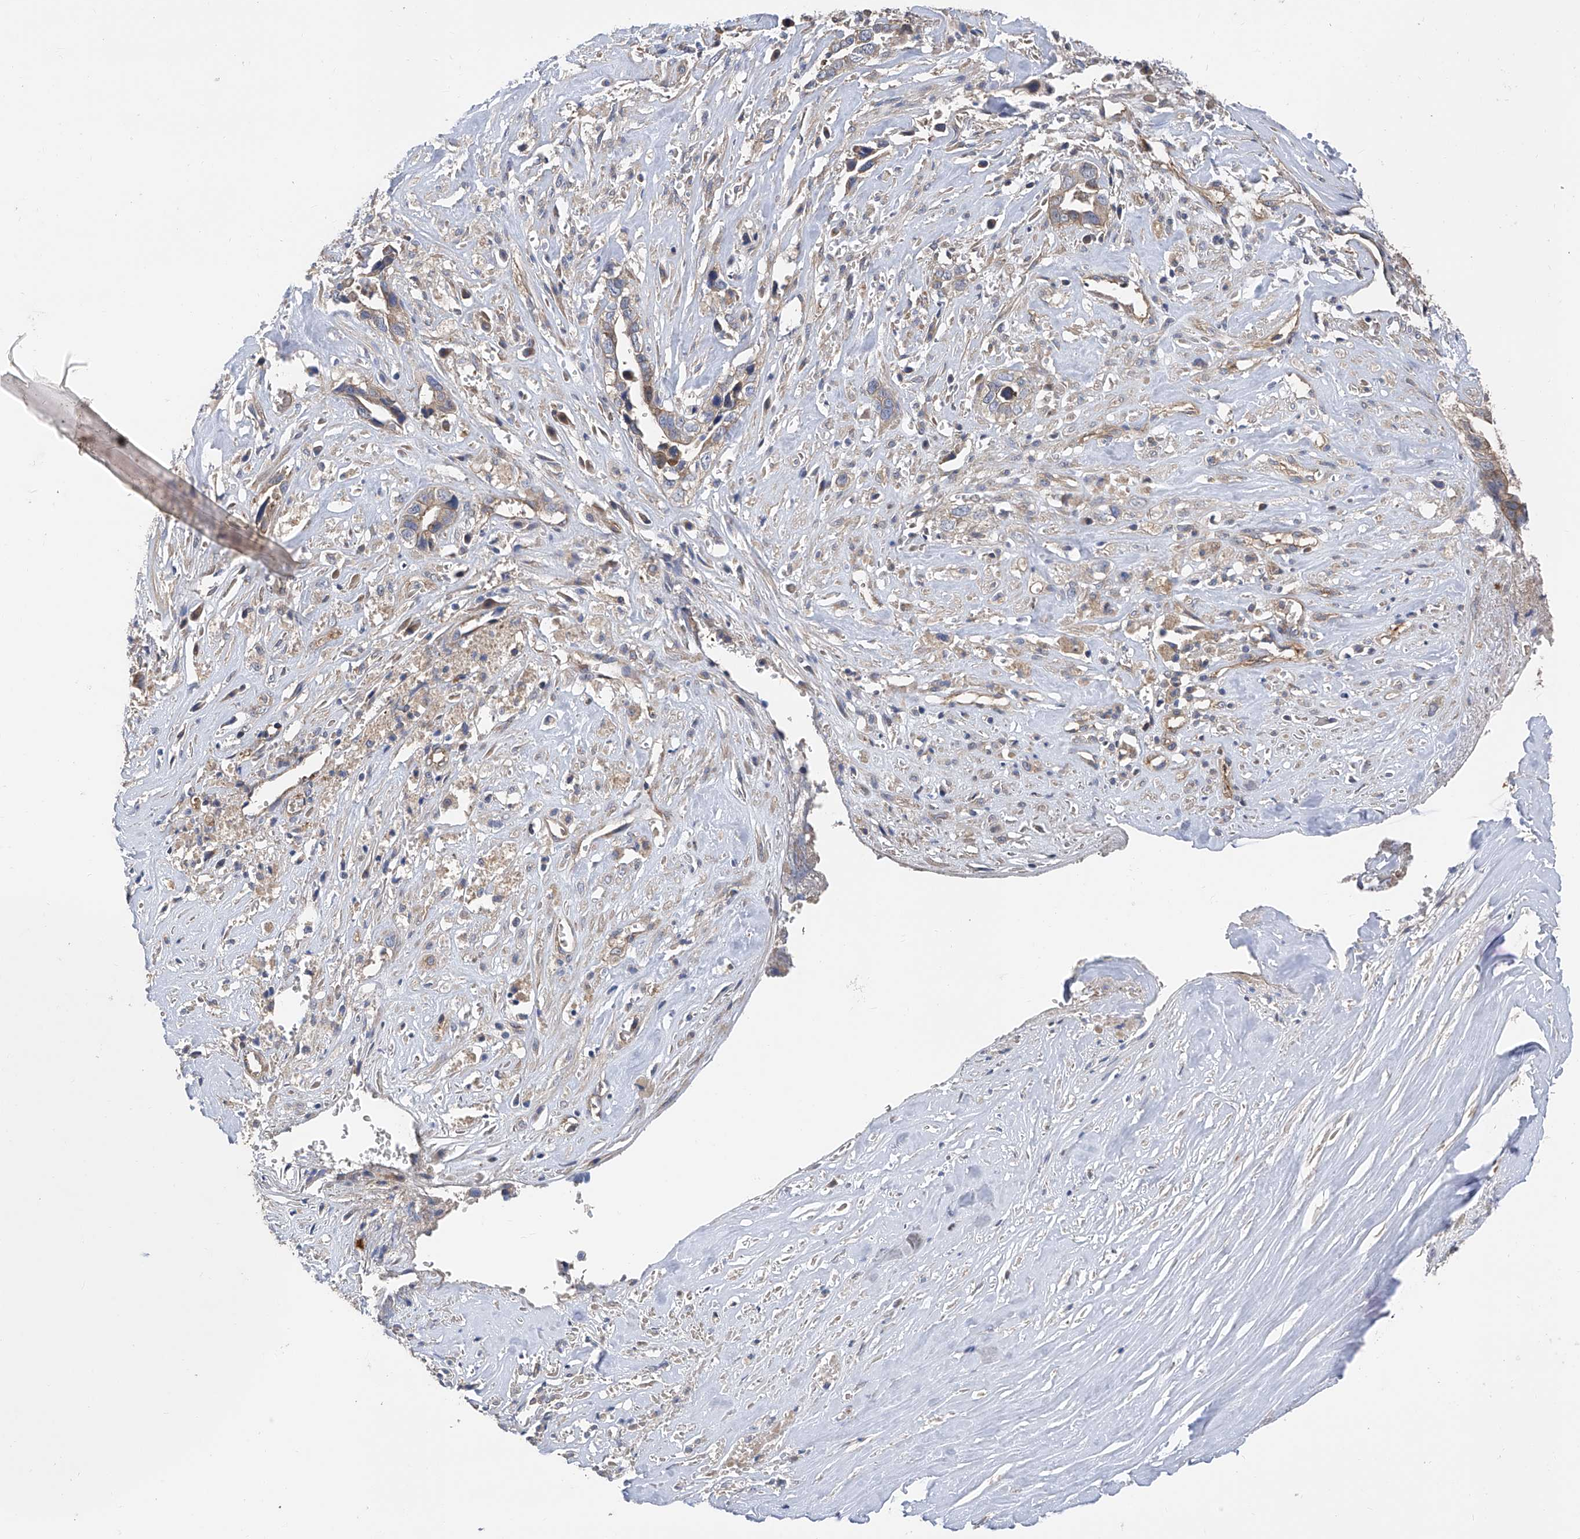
{"staining": {"intensity": "weak", "quantity": ">75%", "location": "cytoplasmic/membranous"}, "tissue": "liver cancer", "cell_type": "Tumor cells", "image_type": "cancer", "snomed": [{"axis": "morphology", "description": "Cholangiocarcinoma"}, {"axis": "topography", "description": "Liver"}], "caption": "Protein positivity by immunohistochemistry demonstrates weak cytoplasmic/membranous expression in approximately >75% of tumor cells in cholangiocarcinoma (liver).", "gene": "PTK2", "patient": {"sex": "female", "age": 79}}